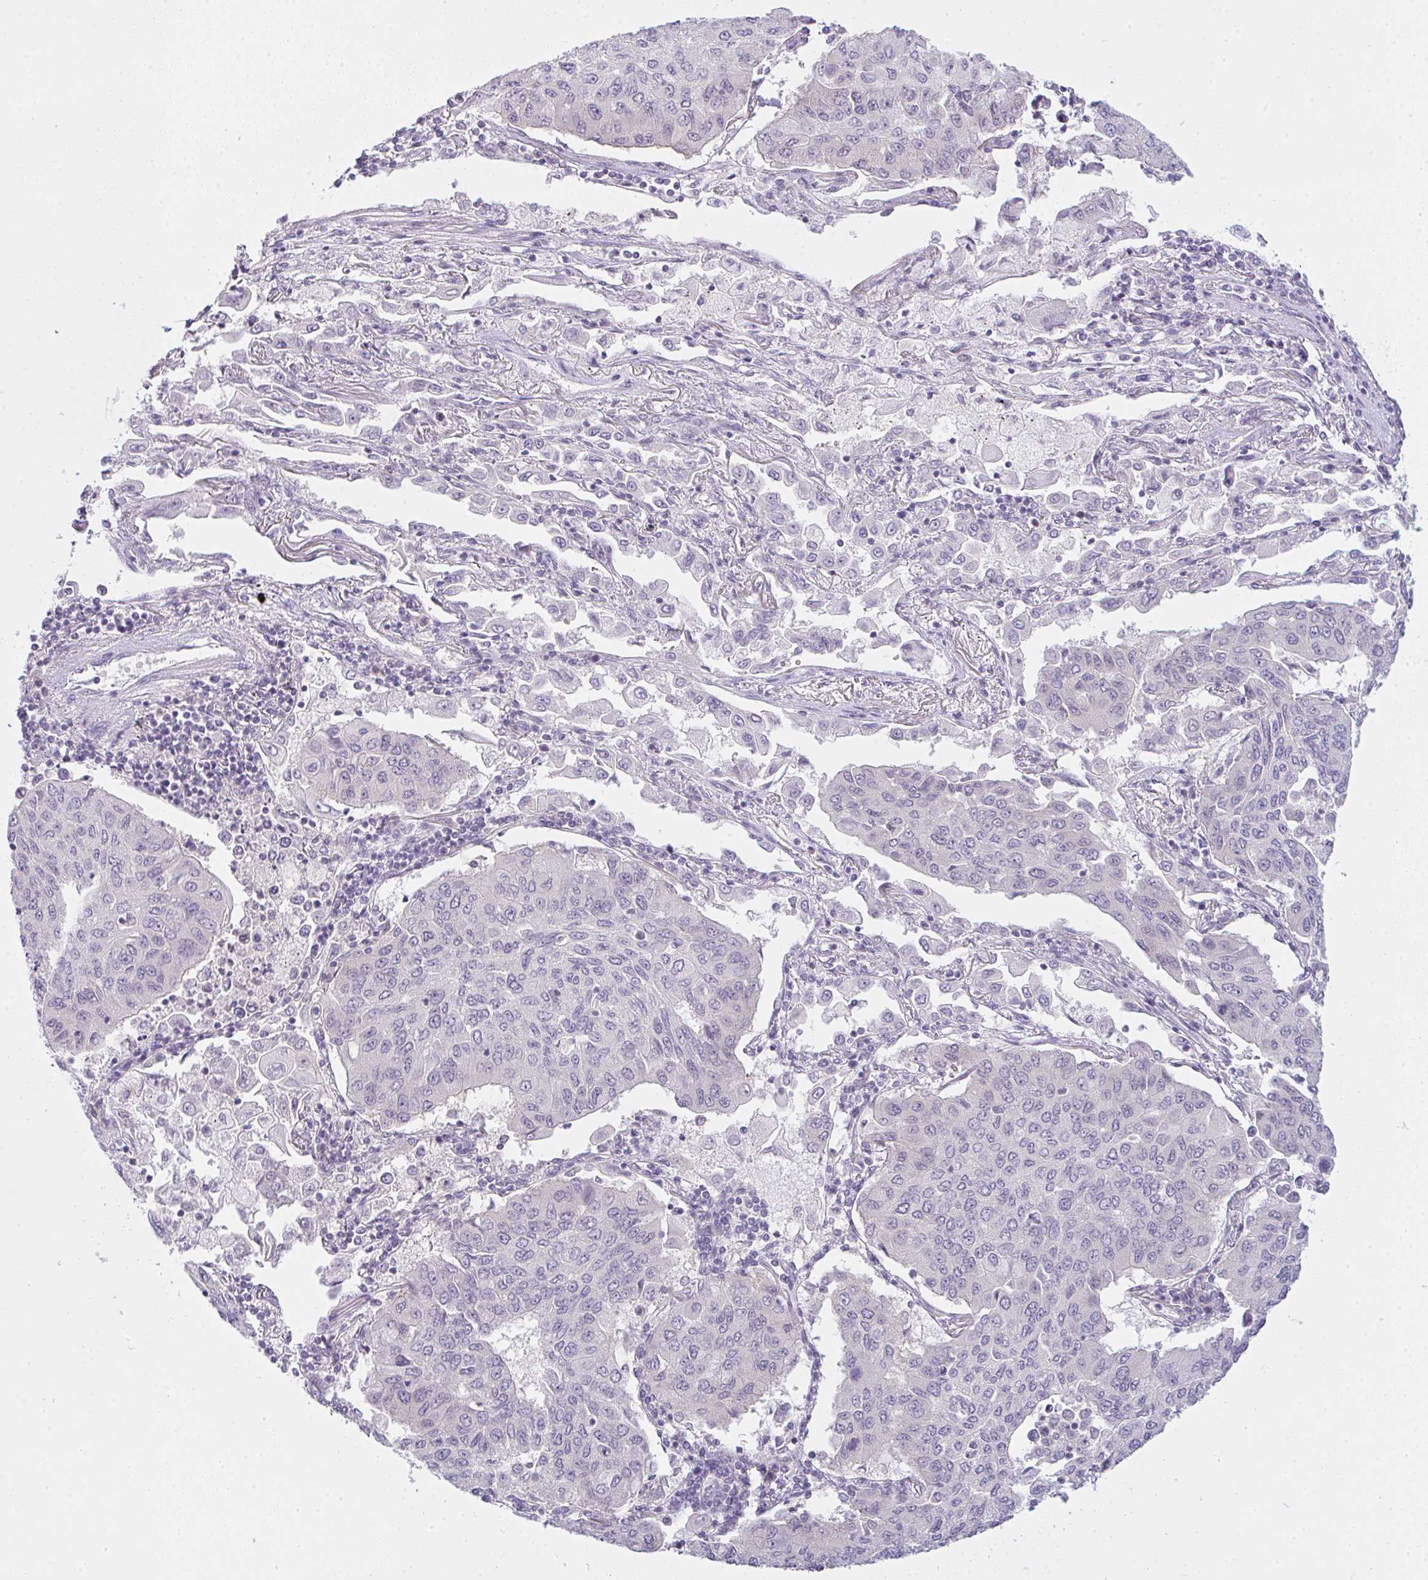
{"staining": {"intensity": "negative", "quantity": "none", "location": "none"}, "tissue": "lung cancer", "cell_type": "Tumor cells", "image_type": "cancer", "snomed": [{"axis": "morphology", "description": "Squamous cell carcinoma, NOS"}, {"axis": "topography", "description": "Lung"}], "caption": "Immunohistochemistry image of lung squamous cell carcinoma stained for a protein (brown), which reveals no positivity in tumor cells. (Brightfield microscopy of DAB immunohistochemistry (IHC) at high magnification).", "gene": "CSE1L", "patient": {"sex": "male", "age": 74}}